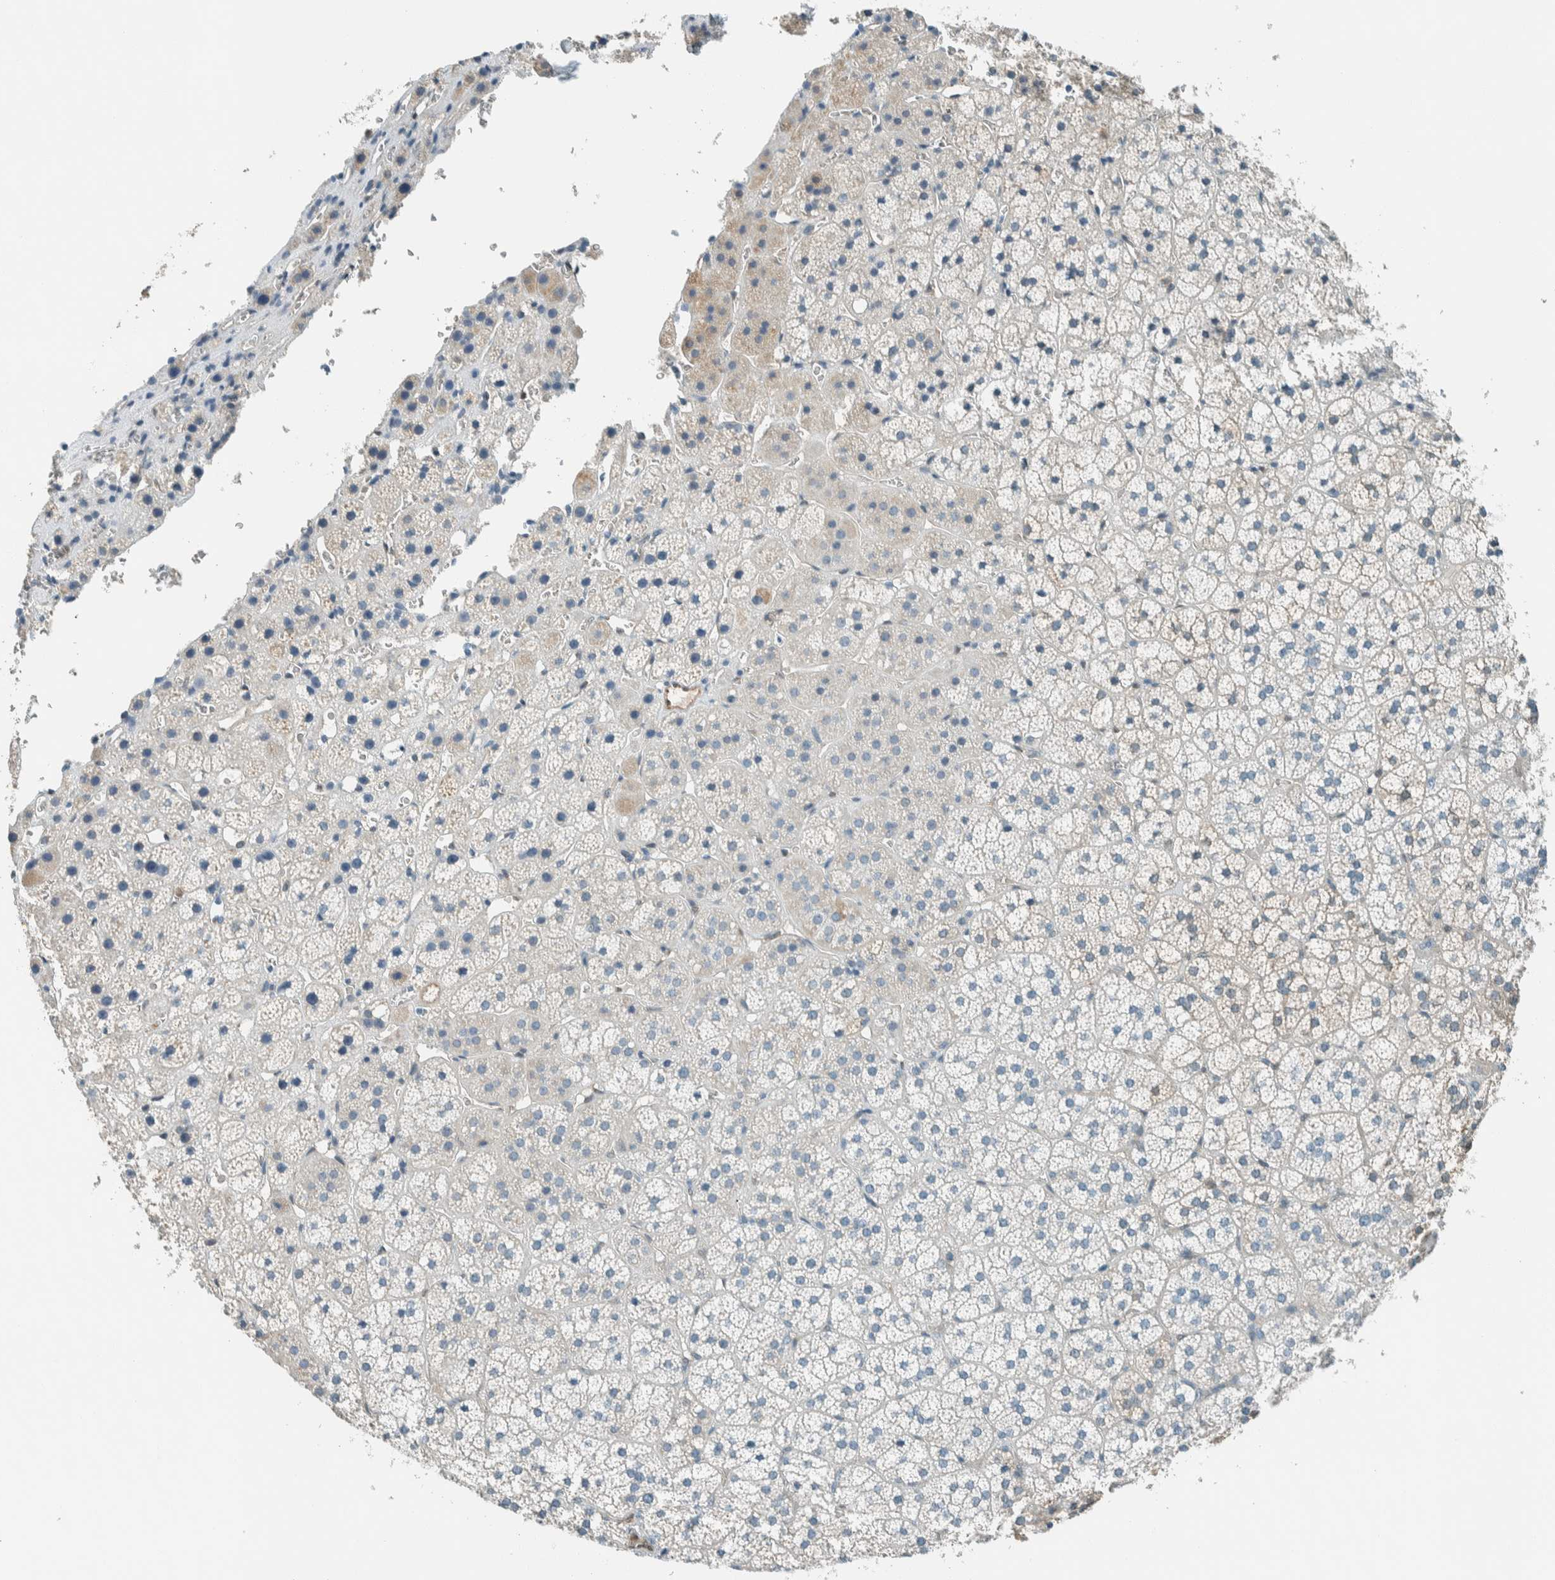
{"staining": {"intensity": "weak", "quantity": "<25%", "location": "cytoplasmic/membranous"}, "tissue": "adrenal gland", "cell_type": "Glandular cells", "image_type": "normal", "snomed": [{"axis": "morphology", "description": "Normal tissue, NOS"}, {"axis": "topography", "description": "Adrenal gland"}], "caption": "Immunohistochemistry of benign human adrenal gland shows no positivity in glandular cells.", "gene": "NXN", "patient": {"sex": "female", "age": 44}}